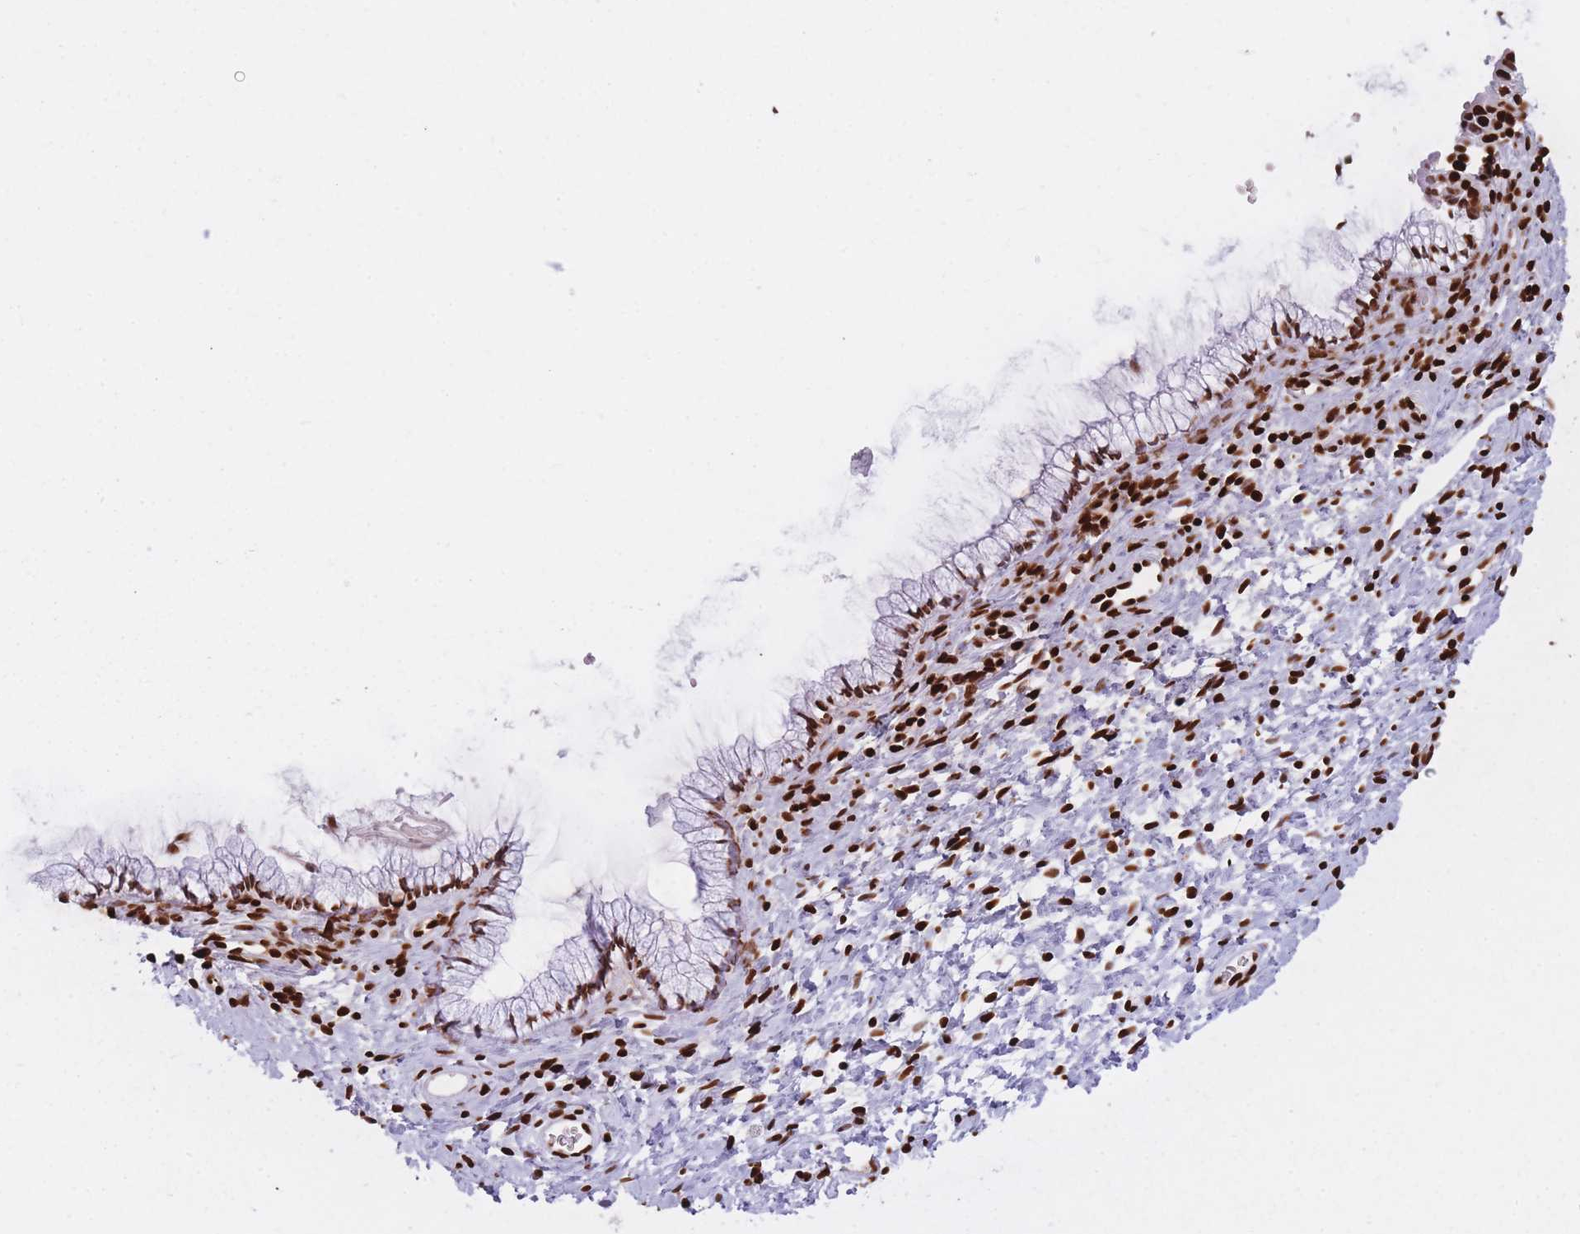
{"staining": {"intensity": "strong", "quantity": ">75%", "location": "nuclear"}, "tissue": "cervix", "cell_type": "Glandular cells", "image_type": "normal", "snomed": [{"axis": "morphology", "description": "Normal tissue, NOS"}, {"axis": "topography", "description": "Cervix"}], "caption": "Immunohistochemical staining of benign human cervix exhibits >75% levels of strong nuclear protein expression in about >75% of glandular cells.", "gene": "HNRNPUL1", "patient": {"sex": "female", "age": 36}}